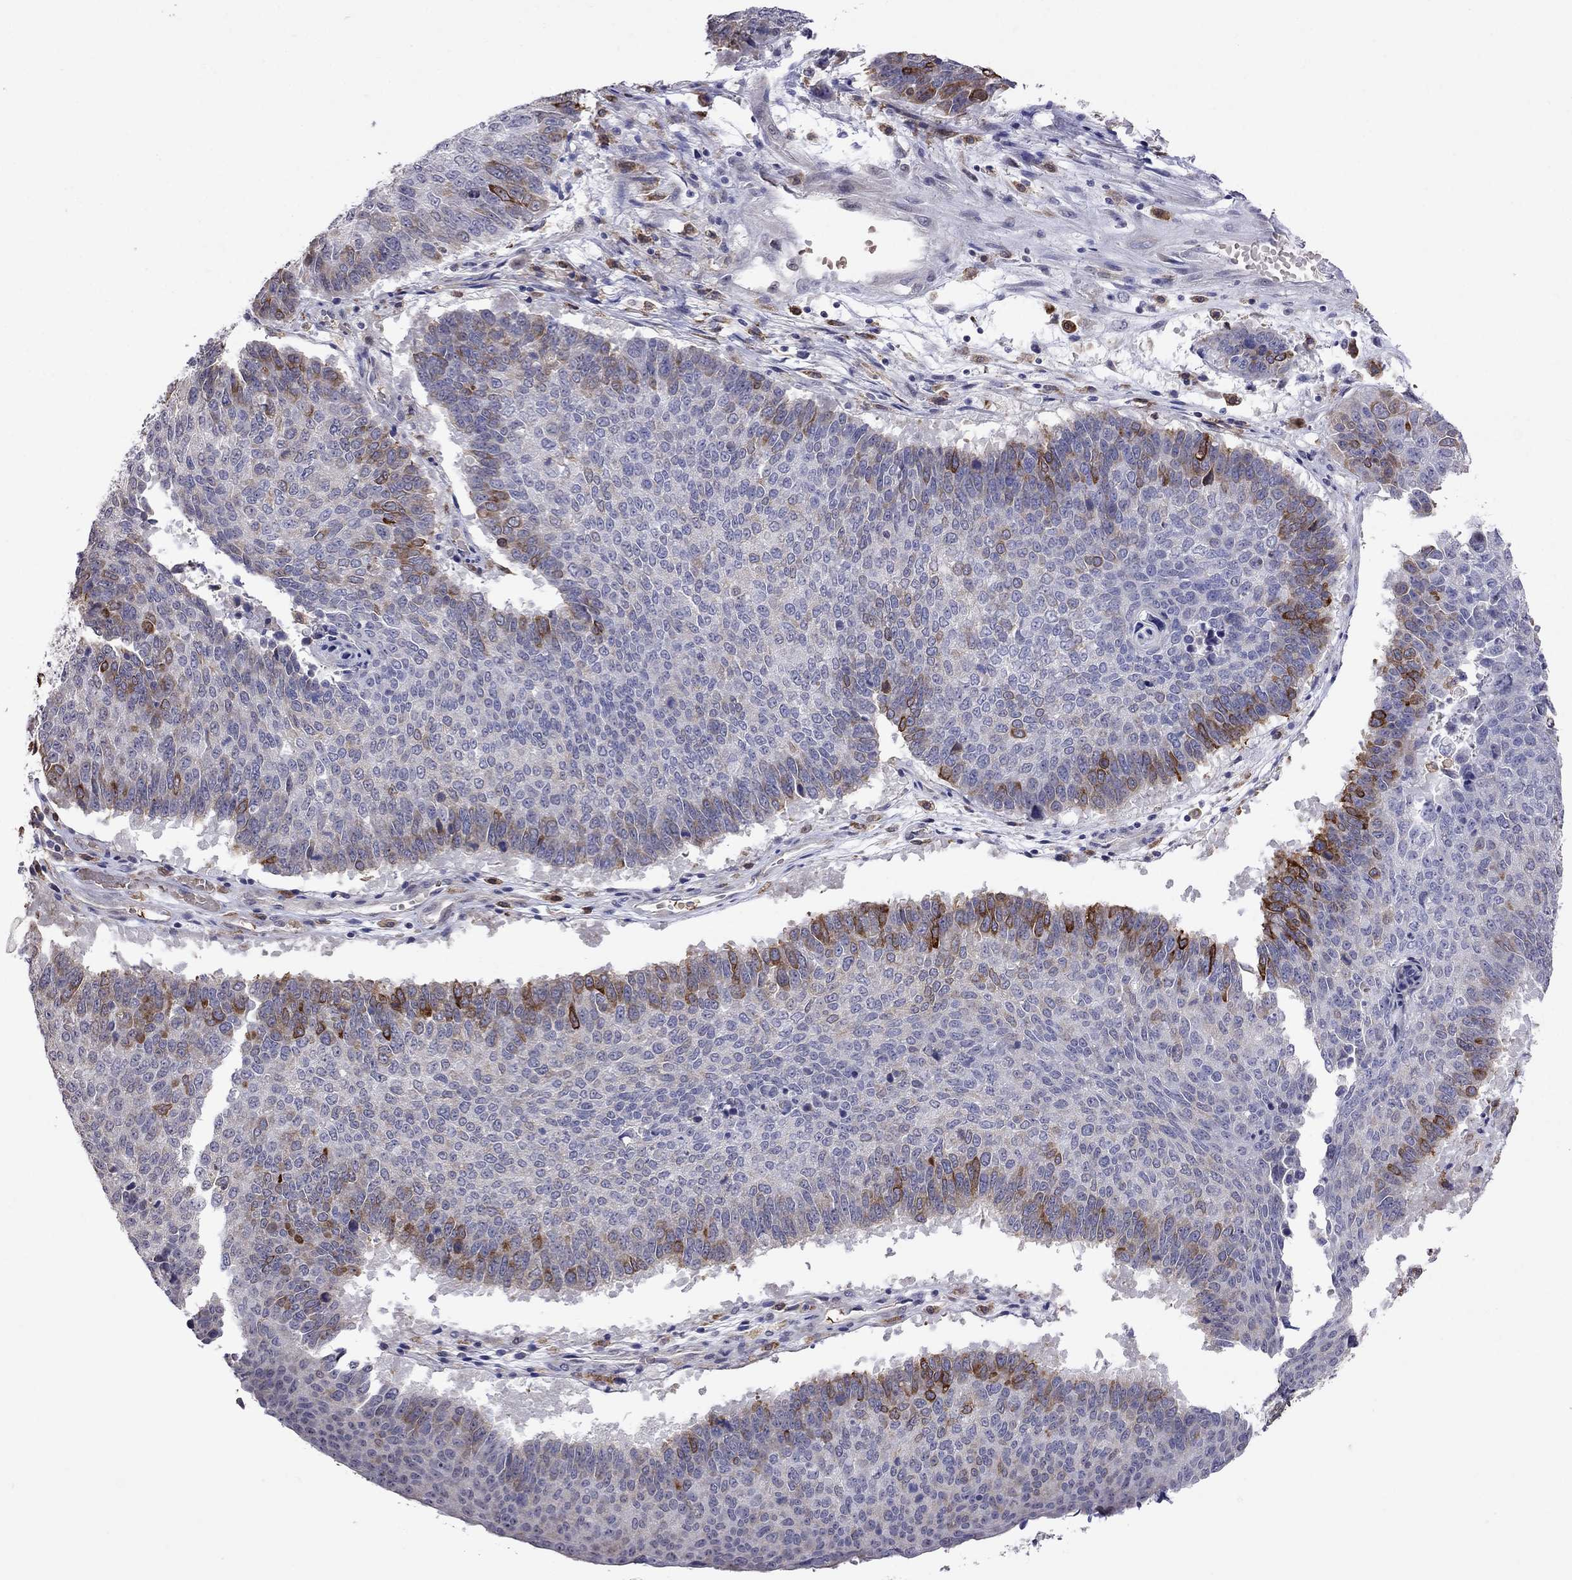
{"staining": {"intensity": "strong", "quantity": "<25%", "location": "cytoplasmic/membranous"}, "tissue": "lung cancer", "cell_type": "Tumor cells", "image_type": "cancer", "snomed": [{"axis": "morphology", "description": "Squamous cell carcinoma, NOS"}, {"axis": "topography", "description": "Lung"}], "caption": "DAB immunohistochemical staining of human lung squamous cell carcinoma displays strong cytoplasmic/membranous protein positivity in about <25% of tumor cells.", "gene": "ADAM28", "patient": {"sex": "male", "age": 73}}